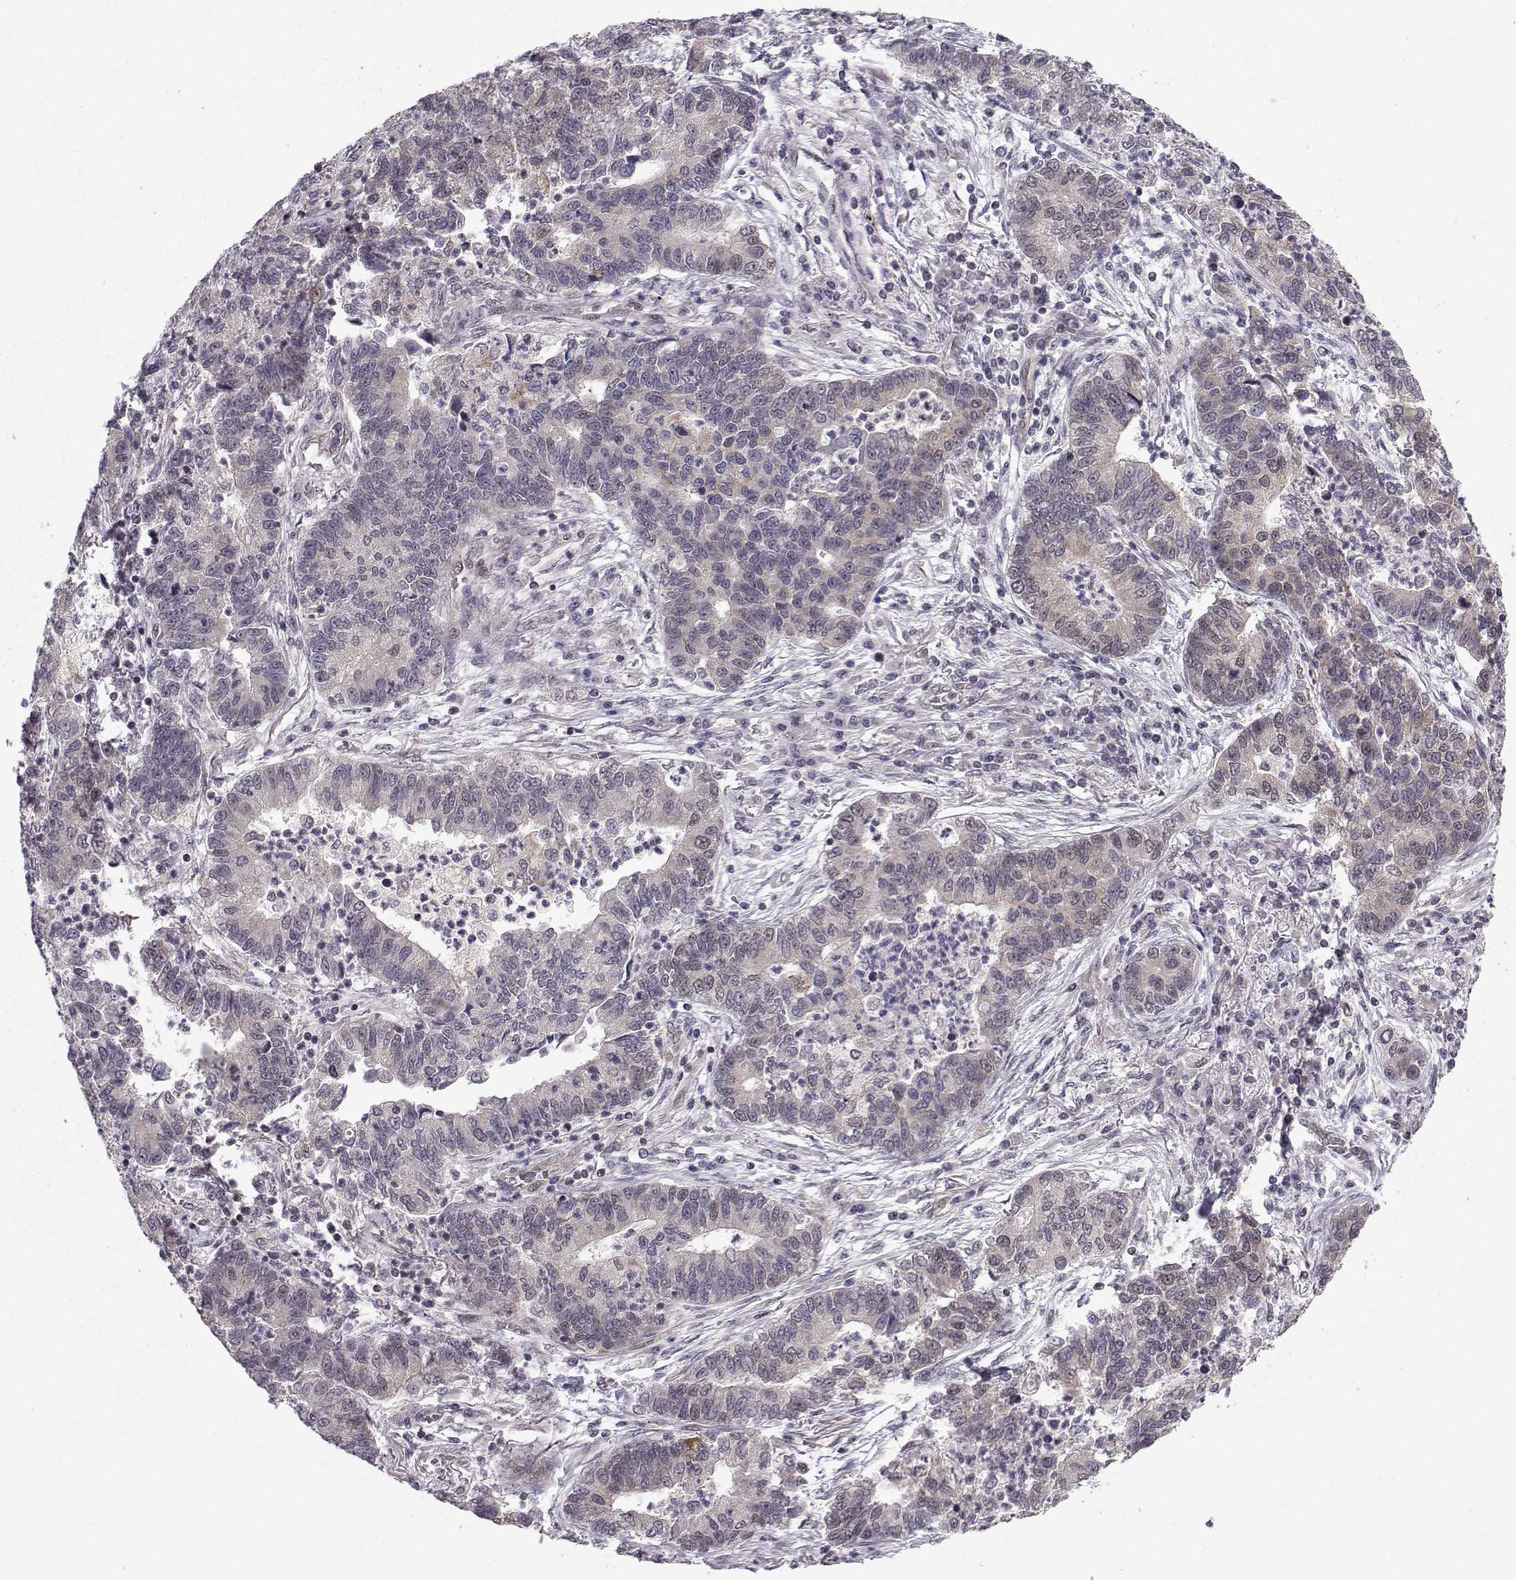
{"staining": {"intensity": "weak", "quantity": "25%-75%", "location": "cytoplasmic/membranous"}, "tissue": "lung cancer", "cell_type": "Tumor cells", "image_type": "cancer", "snomed": [{"axis": "morphology", "description": "Adenocarcinoma, NOS"}, {"axis": "topography", "description": "Lung"}], "caption": "Protein expression analysis of human lung cancer reveals weak cytoplasmic/membranous staining in approximately 25%-75% of tumor cells.", "gene": "PKN2", "patient": {"sex": "female", "age": 57}}